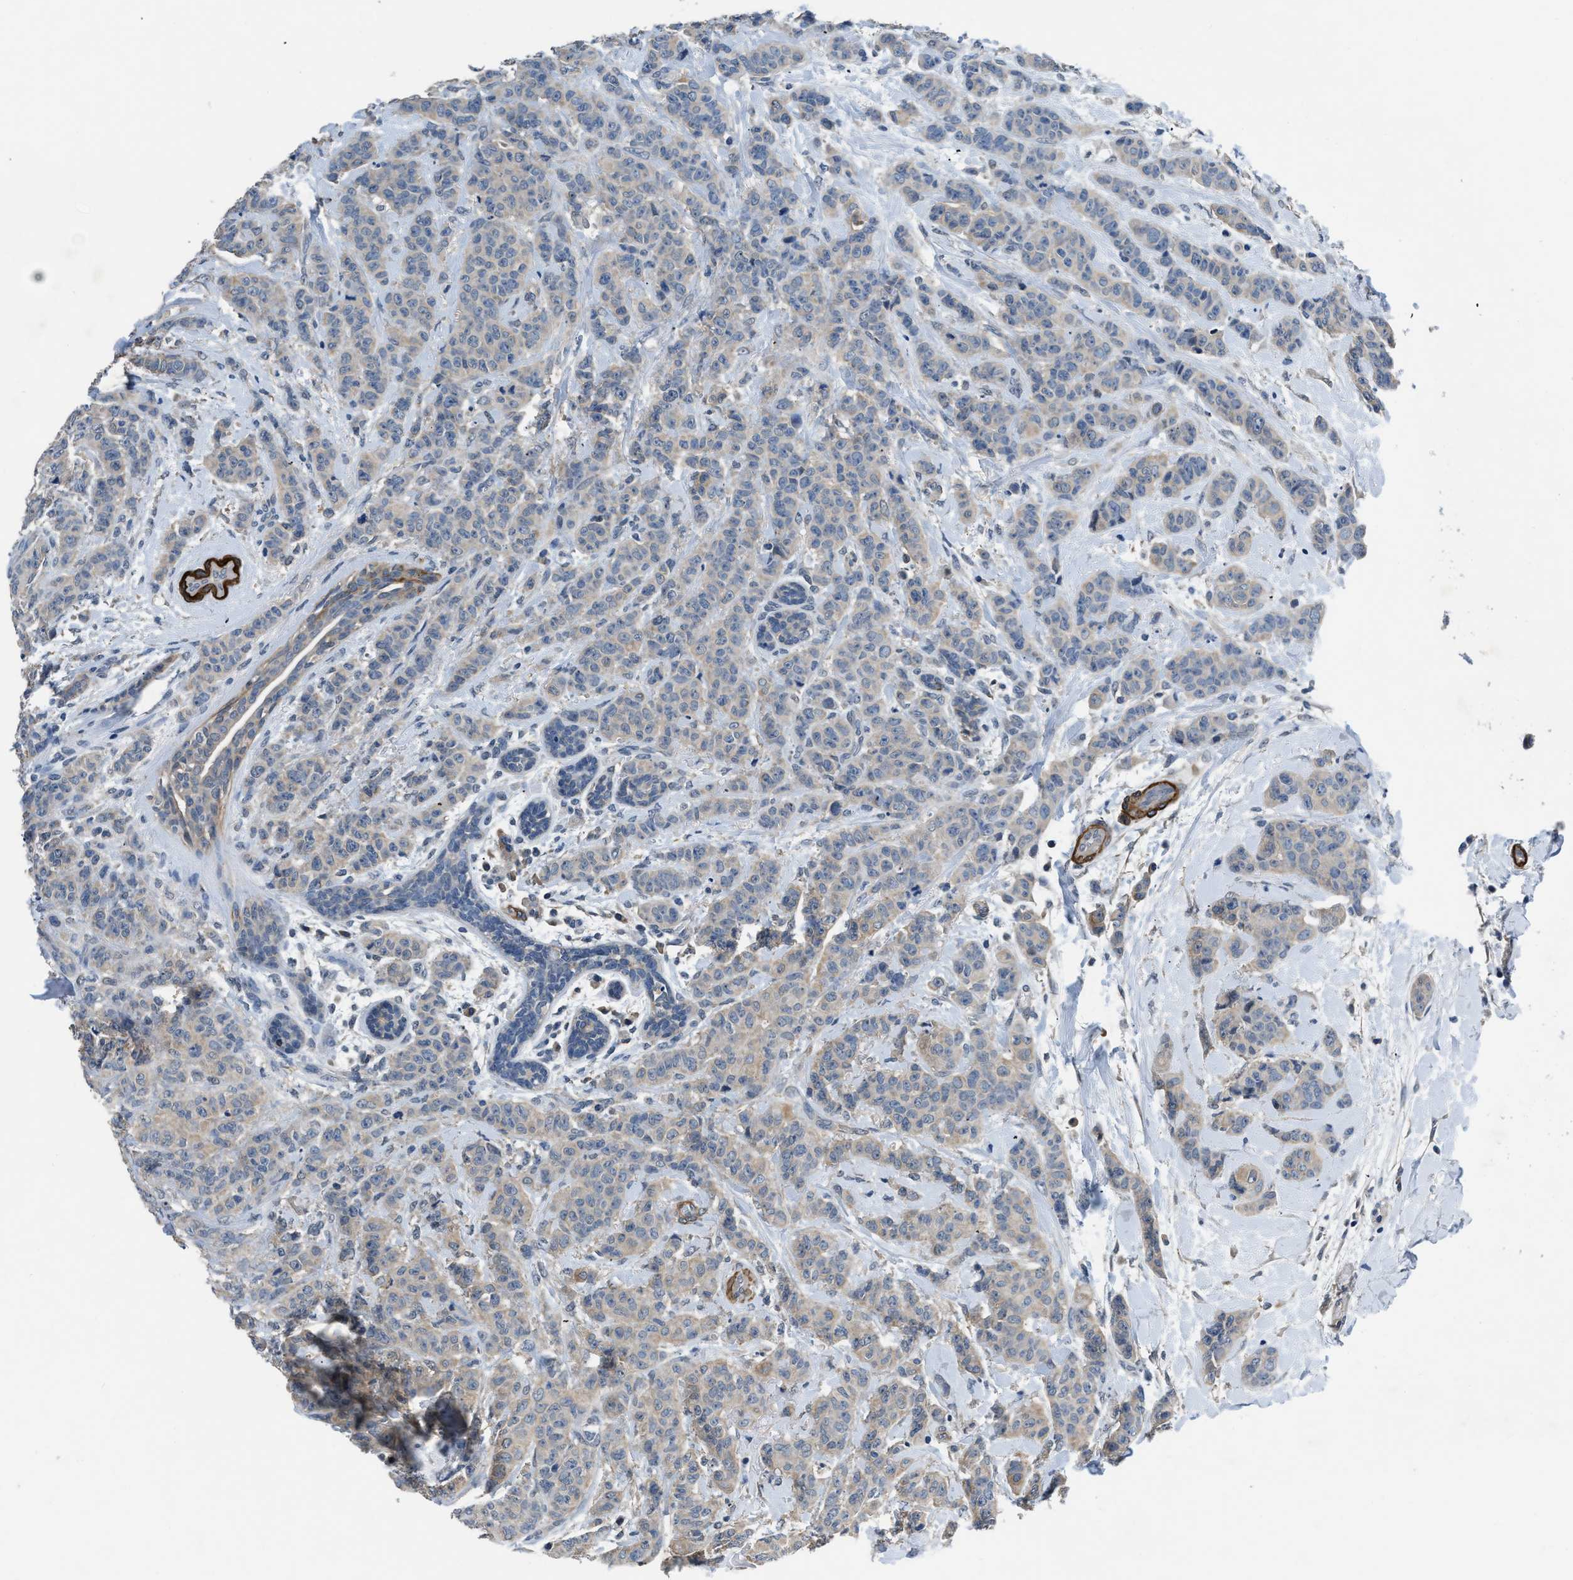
{"staining": {"intensity": "weak", "quantity": "<25%", "location": "cytoplasmic/membranous"}, "tissue": "breast cancer", "cell_type": "Tumor cells", "image_type": "cancer", "snomed": [{"axis": "morphology", "description": "Normal tissue, NOS"}, {"axis": "morphology", "description": "Duct carcinoma"}, {"axis": "topography", "description": "Breast"}], "caption": "Immunohistochemistry image of human intraductal carcinoma (breast) stained for a protein (brown), which demonstrates no expression in tumor cells. (Brightfield microscopy of DAB immunohistochemistry (IHC) at high magnification).", "gene": "LANCL2", "patient": {"sex": "female", "age": 40}}